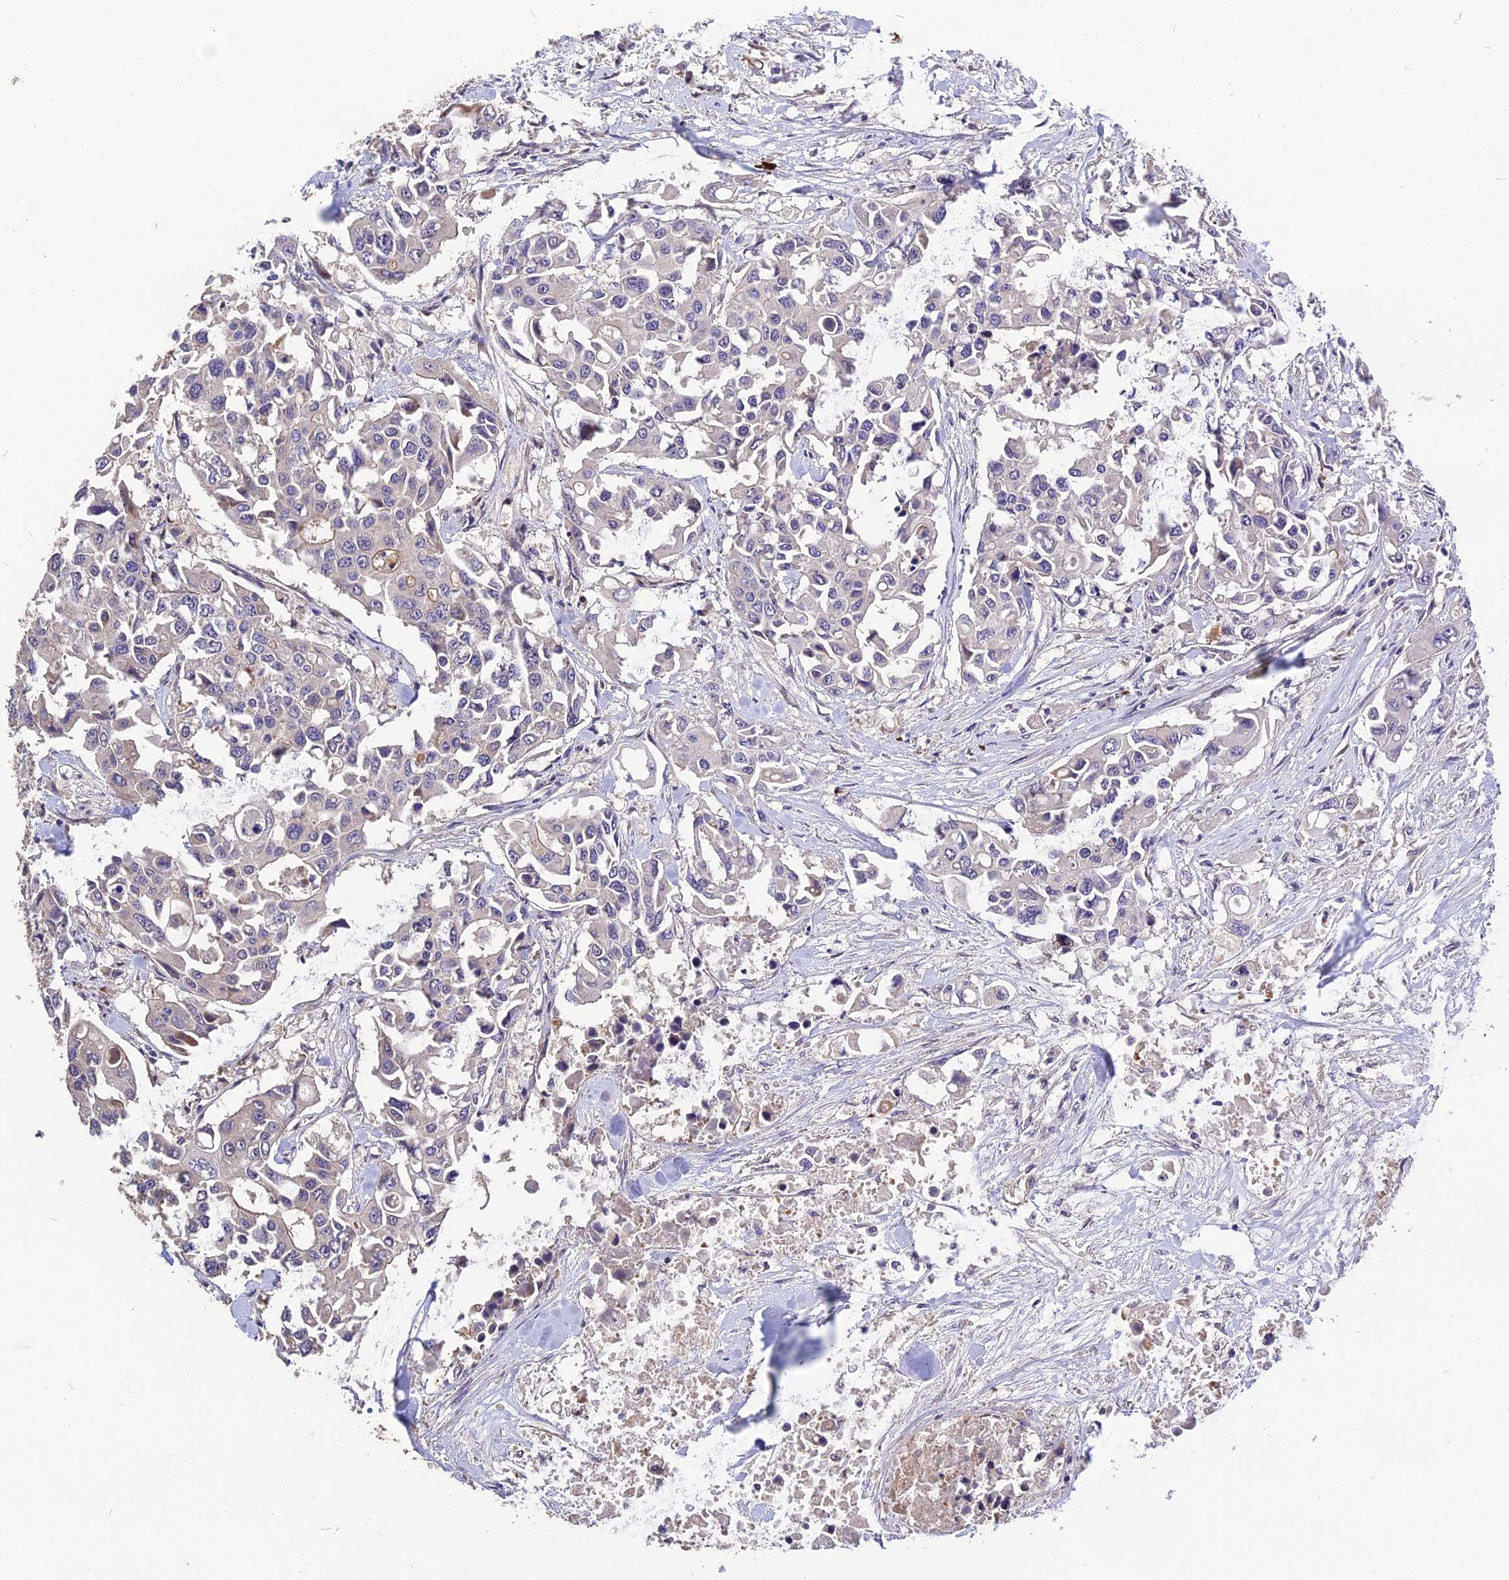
{"staining": {"intensity": "negative", "quantity": "none", "location": "none"}, "tissue": "colorectal cancer", "cell_type": "Tumor cells", "image_type": "cancer", "snomed": [{"axis": "morphology", "description": "Adenocarcinoma, NOS"}, {"axis": "topography", "description": "Colon"}], "caption": "Human colorectal cancer stained for a protein using immunohistochemistry (IHC) reveals no expression in tumor cells.", "gene": "MFSD2A", "patient": {"sex": "male", "age": 77}}